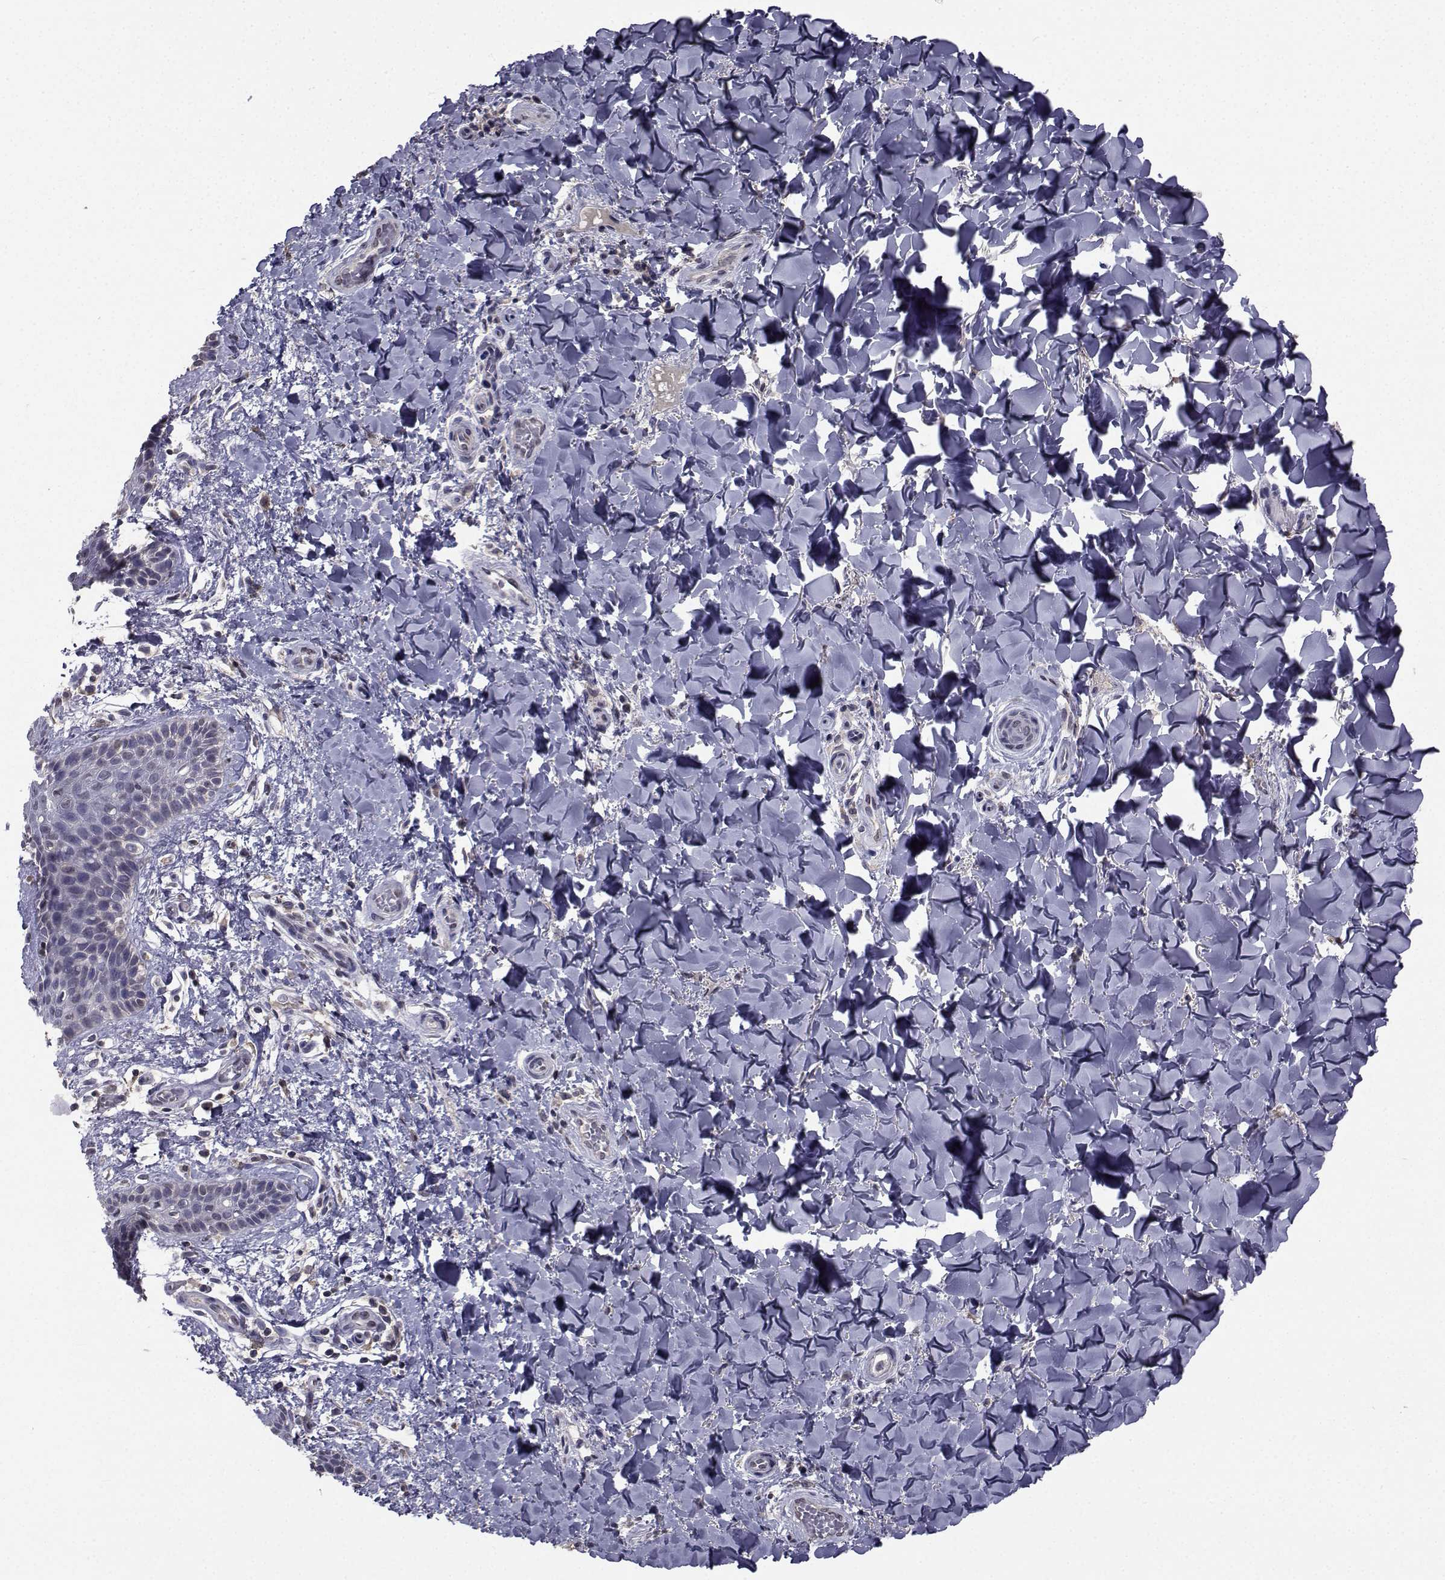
{"staining": {"intensity": "negative", "quantity": "none", "location": "none"}, "tissue": "skin", "cell_type": "Epidermal cells", "image_type": "normal", "snomed": [{"axis": "morphology", "description": "Normal tissue, NOS"}, {"axis": "topography", "description": "Anal"}], "caption": "IHC image of unremarkable skin stained for a protein (brown), which shows no staining in epidermal cells. The staining is performed using DAB brown chromogen with nuclei counter-stained in using hematoxylin.", "gene": "CYP2S1", "patient": {"sex": "male", "age": 36}}